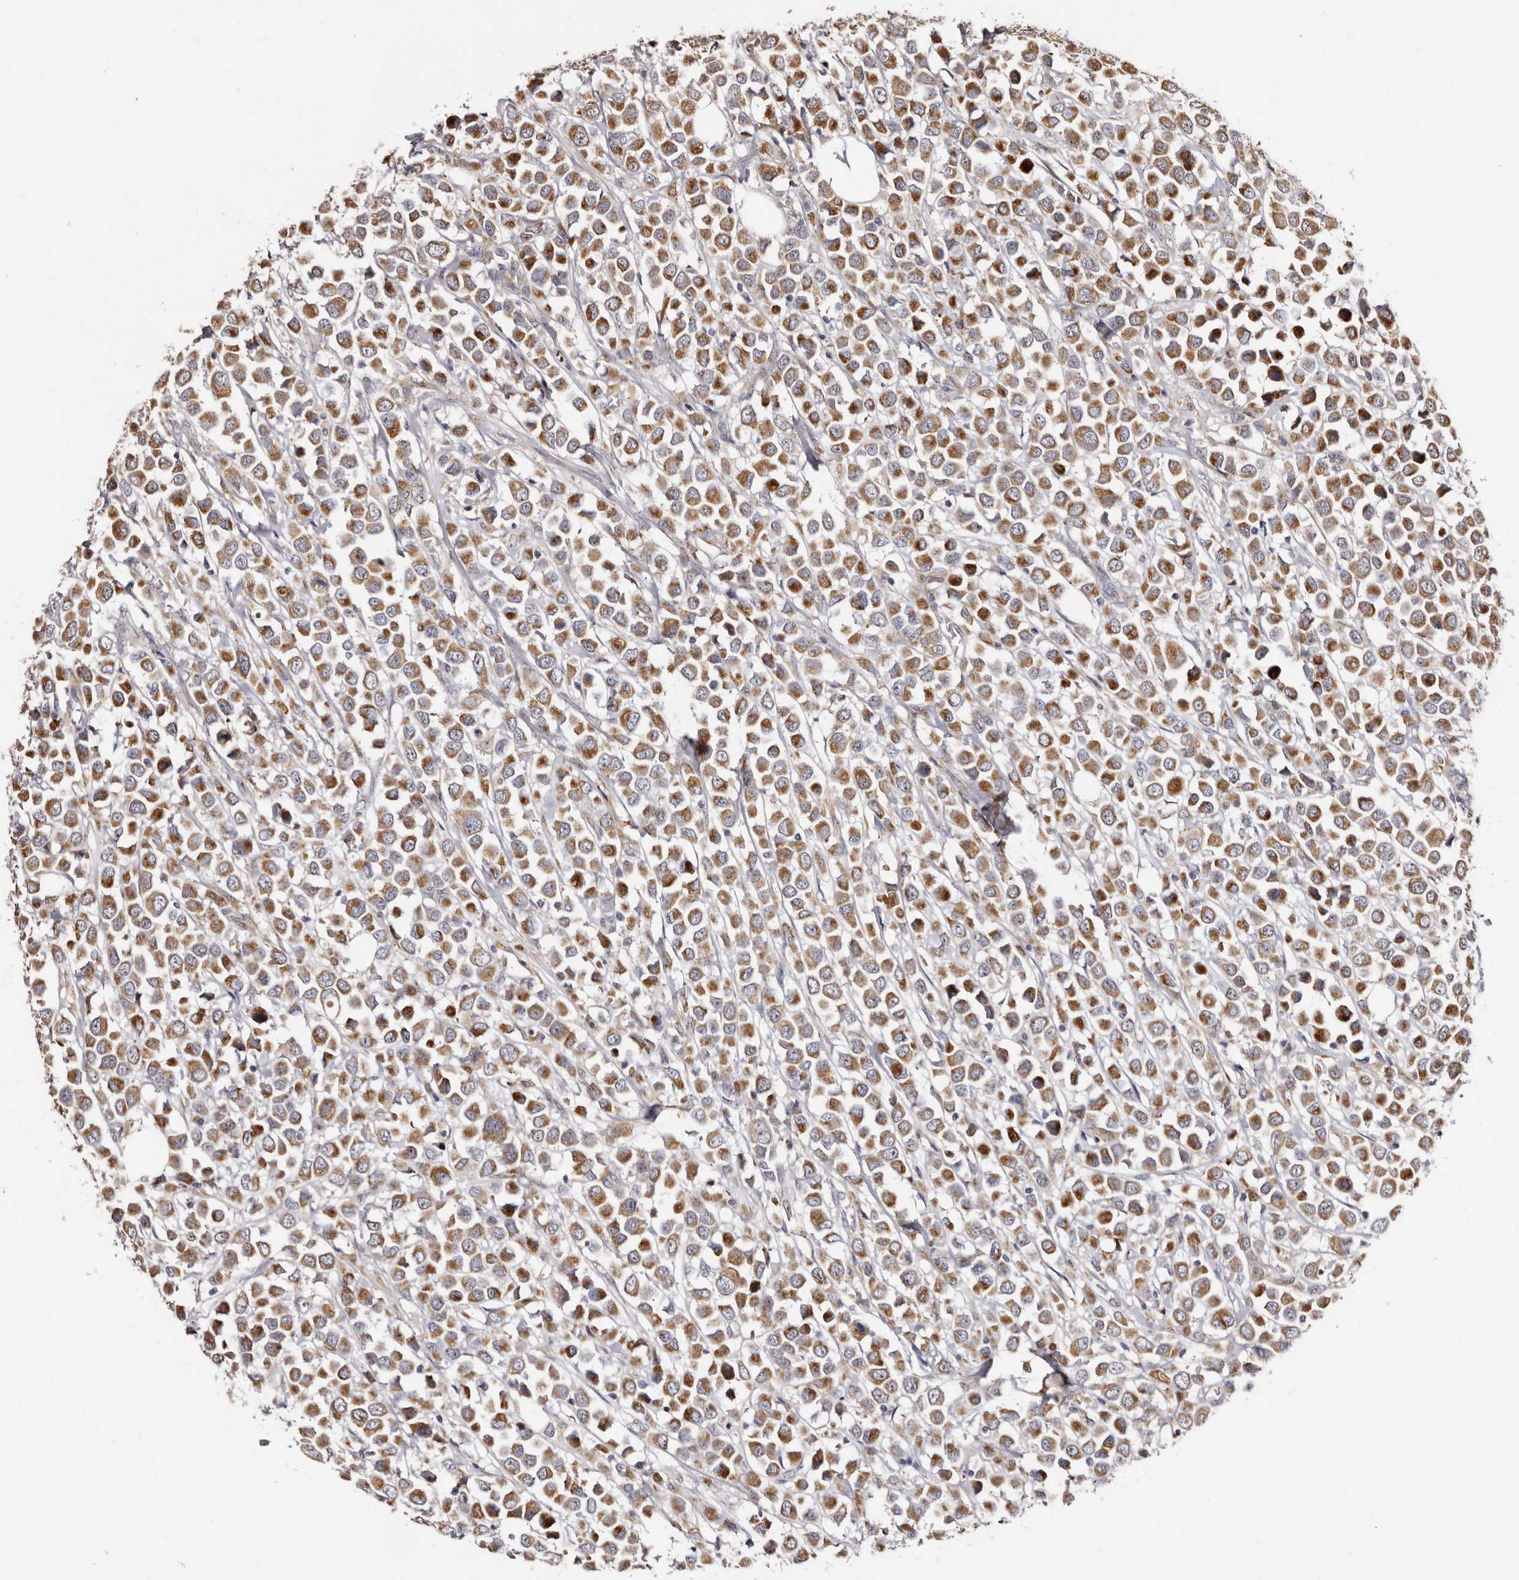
{"staining": {"intensity": "moderate", "quantity": ">75%", "location": "cytoplasmic/membranous"}, "tissue": "breast cancer", "cell_type": "Tumor cells", "image_type": "cancer", "snomed": [{"axis": "morphology", "description": "Duct carcinoma"}, {"axis": "topography", "description": "Breast"}], "caption": "Approximately >75% of tumor cells in human breast cancer (intraductal carcinoma) exhibit moderate cytoplasmic/membranous protein positivity as visualized by brown immunohistochemical staining.", "gene": "PTAFR", "patient": {"sex": "female", "age": 61}}